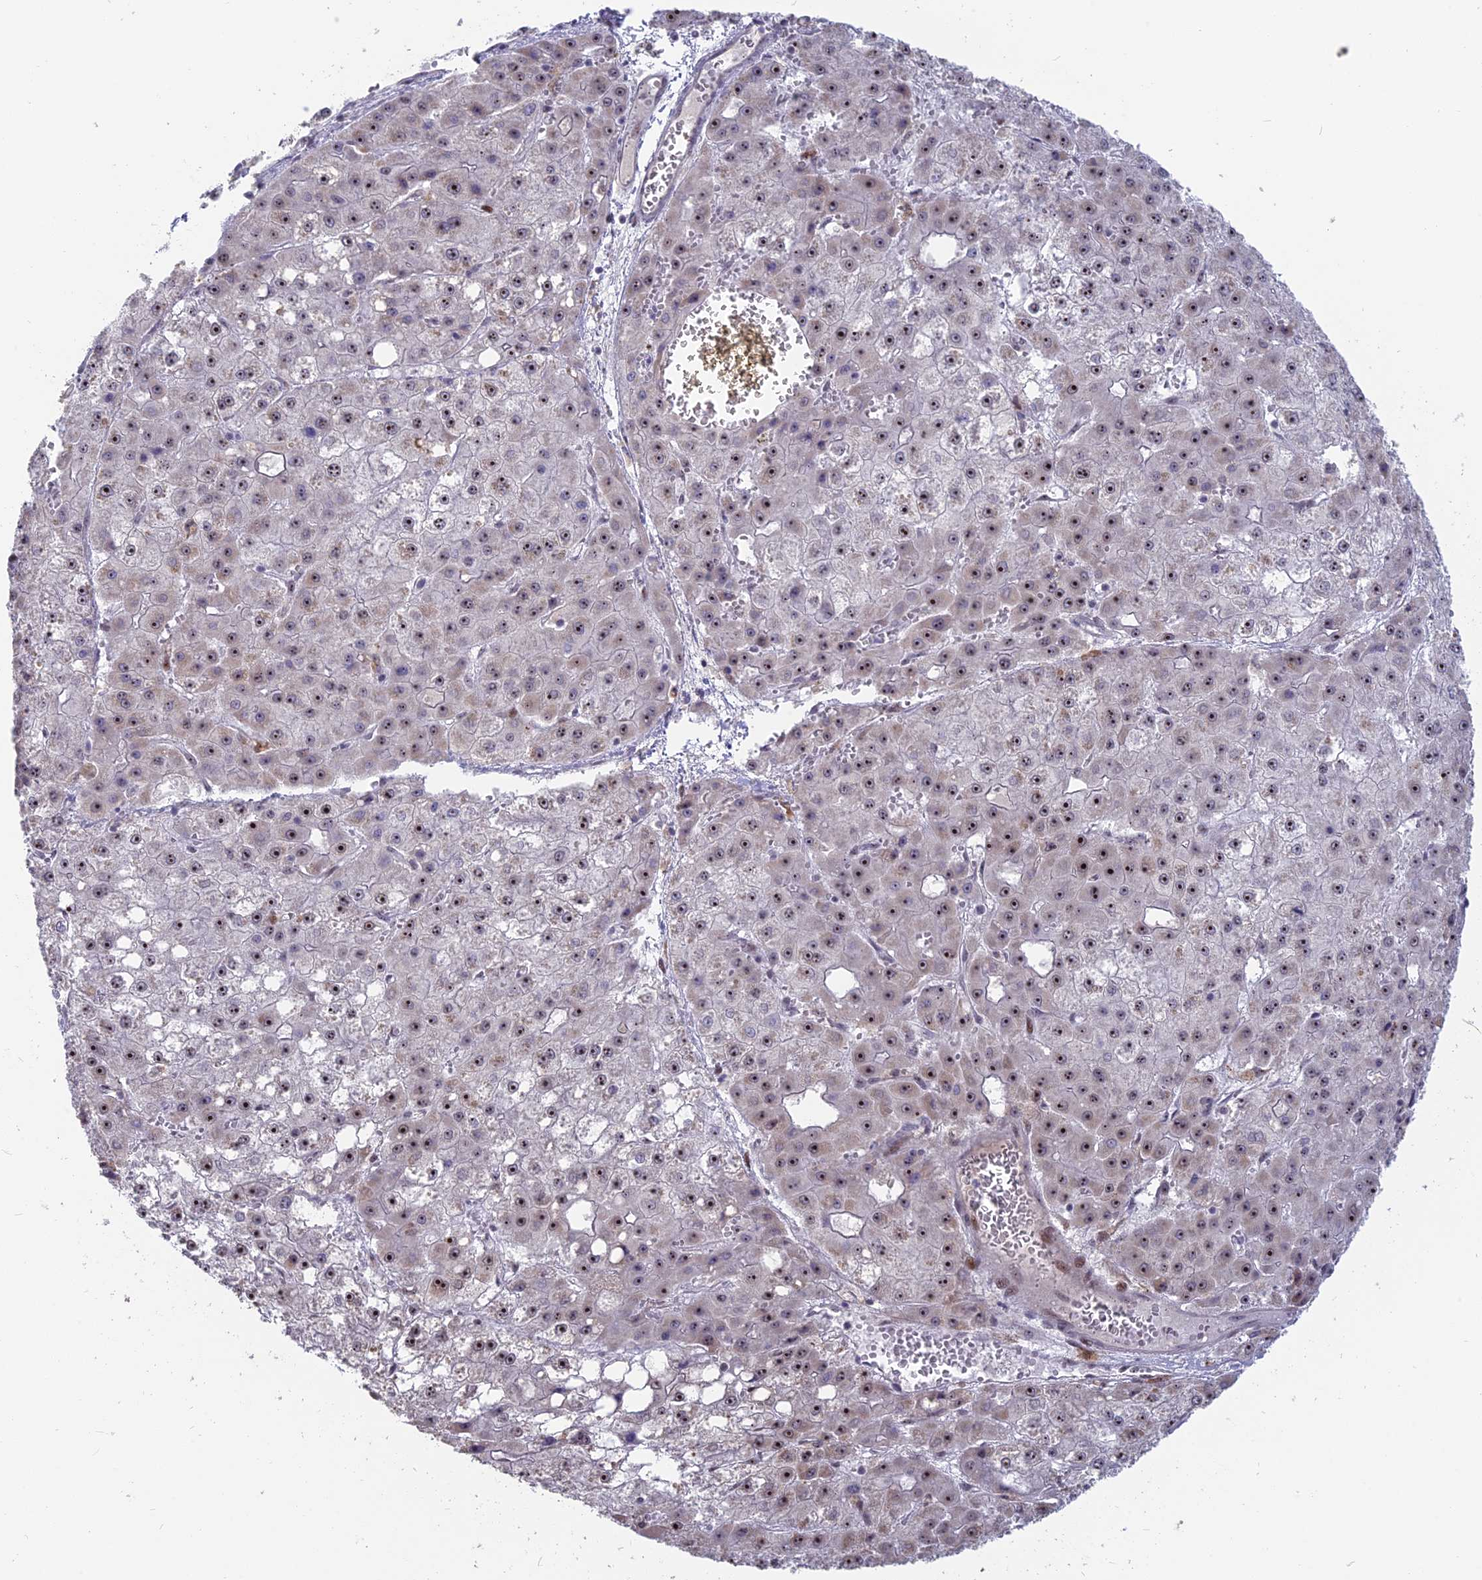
{"staining": {"intensity": "moderate", "quantity": ">75%", "location": "nuclear"}, "tissue": "liver cancer", "cell_type": "Tumor cells", "image_type": "cancer", "snomed": [{"axis": "morphology", "description": "Carcinoma, Hepatocellular, NOS"}, {"axis": "topography", "description": "Liver"}], "caption": "Moderate nuclear expression for a protein is seen in about >75% of tumor cells of liver cancer (hepatocellular carcinoma) using IHC.", "gene": "FAM131A", "patient": {"sex": "male", "age": 47}}